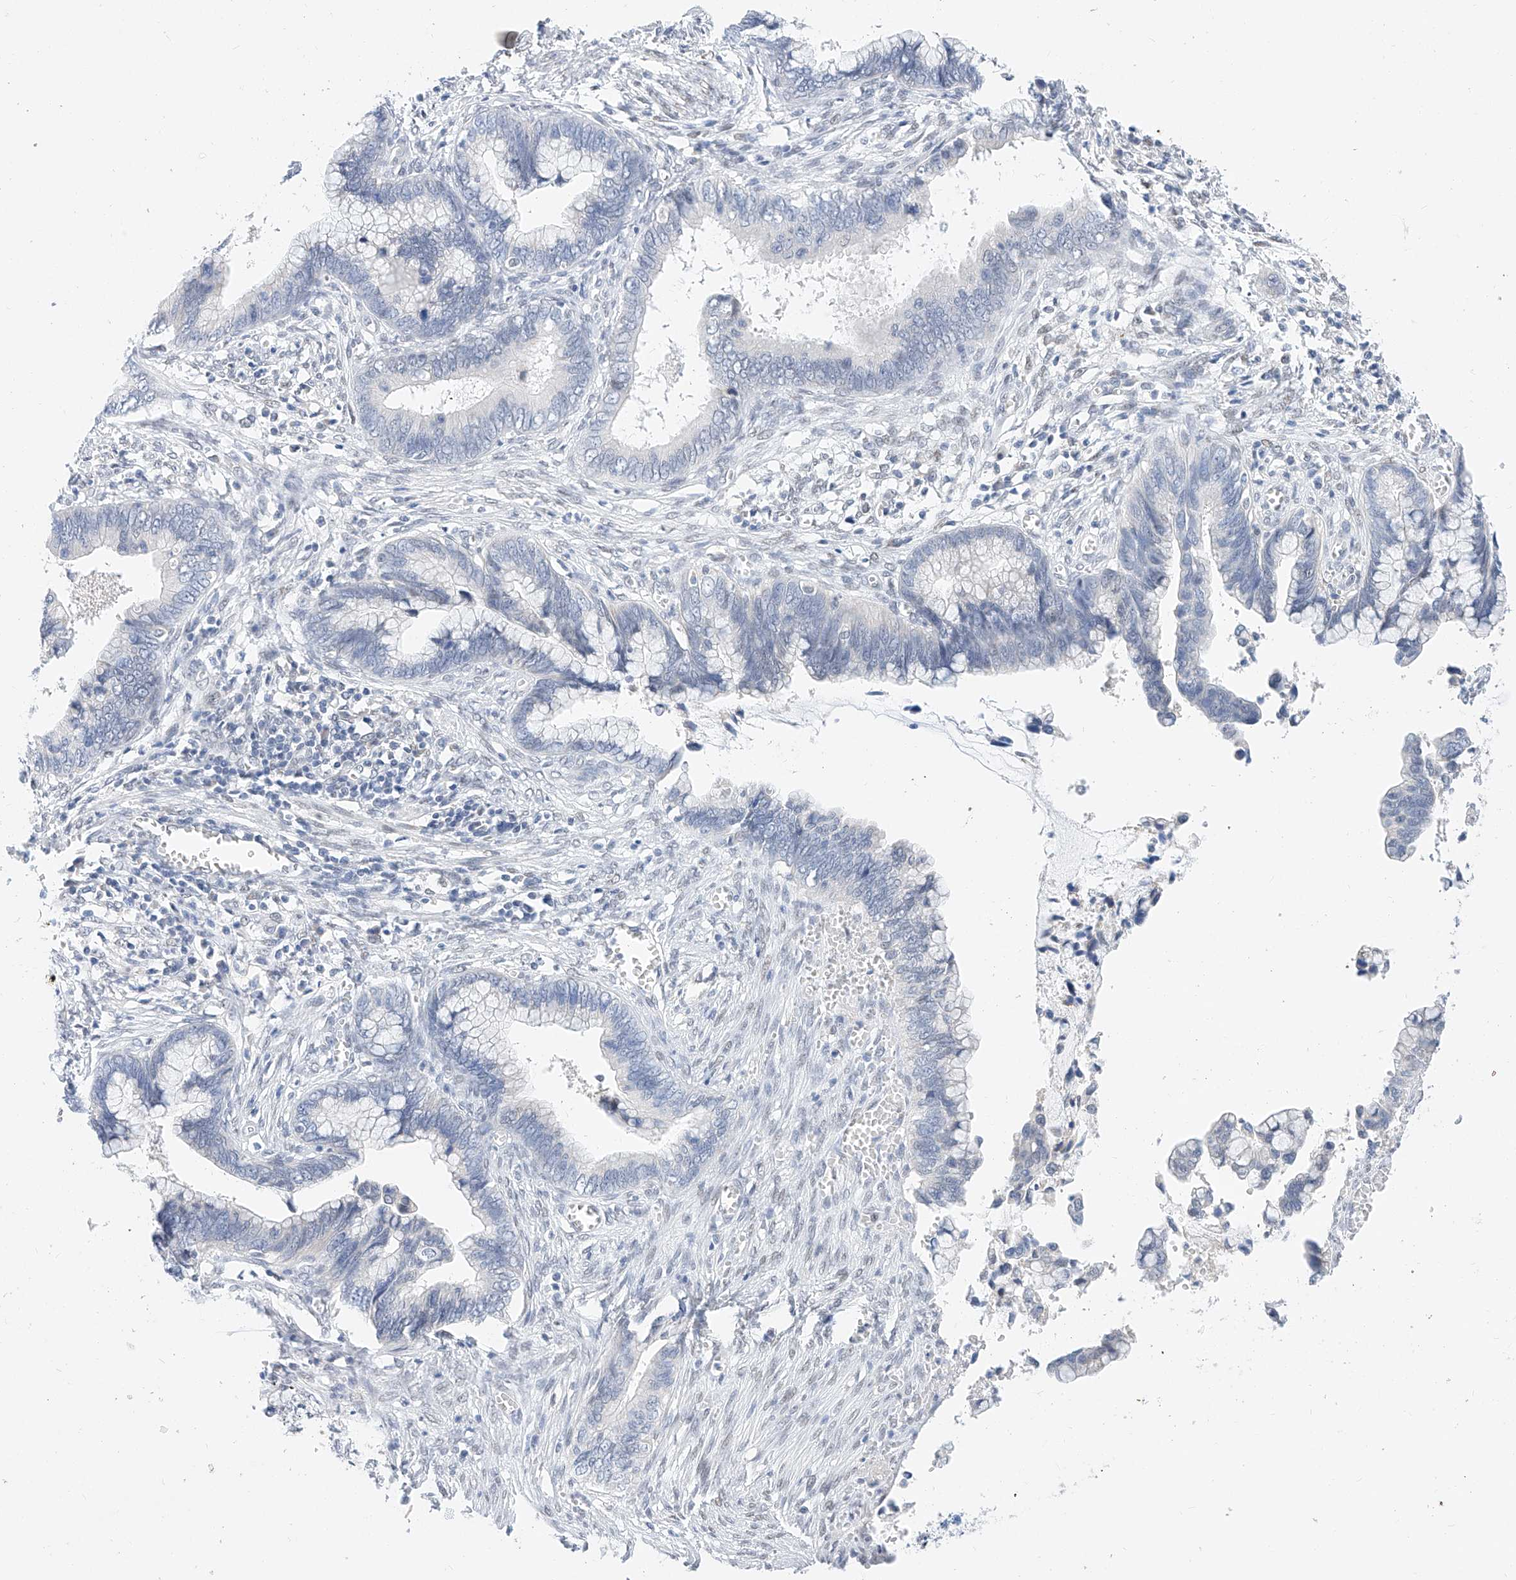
{"staining": {"intensity": "negative", "quantity": "none", "location": "none"}, "tissue": "cervical cancer", "cell_type": "Tumor cells", "image_type": "cancer", "snomed": [{"axis": "morphology", "description": "Adenocarcinoma, NOS"}, {"axis": "topography", "description": "Cervix"}], "caption": "Immunohistochemical staining of cervical adenocarcinoma exhibits no significant positivity in tumor cells. (Stains: DAB immunohistochemistry (IHC) with hematoxylin counter stain, Microscopy: brightfield microscopy at high magnification).", "gene": "KCNJ1", "patient": {"sex": "female", "age": 44}}